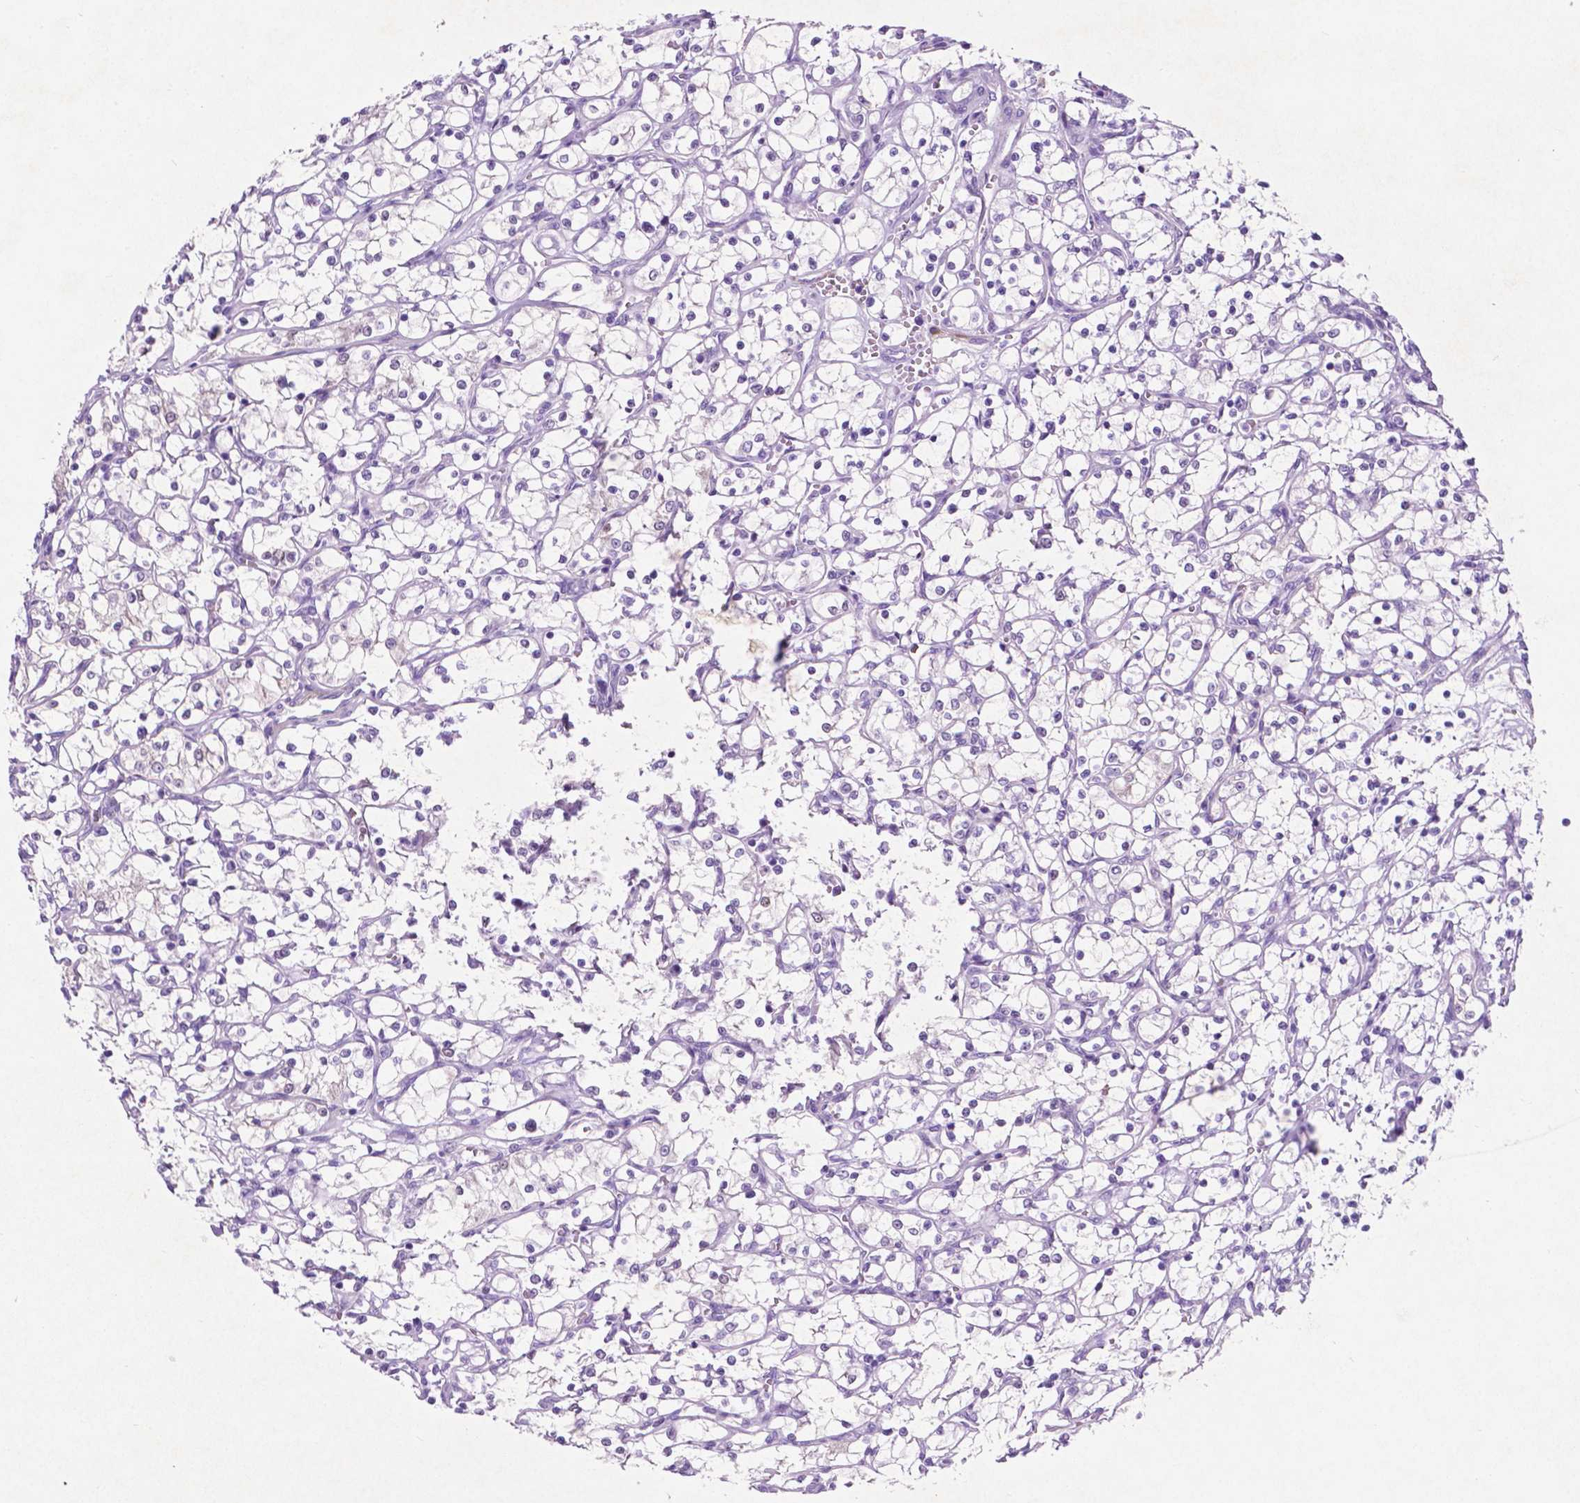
{"staining": {"intensity": "negative", "quantity": "none", "location": "none"}, "tissue": "renal cancer", "cell_type": "Tumor cells", "image_type": "cancer", "snomed": [{"axis": "morphology", "description": "Adenocarcinoma, NOS"}, {"axis": "topography", "description": "Kidney"}], "caption": "A photomicrograph of renal cancer stained for a protein demonstrates no brown staining in tumor cells.", "gene": "ASPG", "patient": {"sex": "female", "age": 69}}